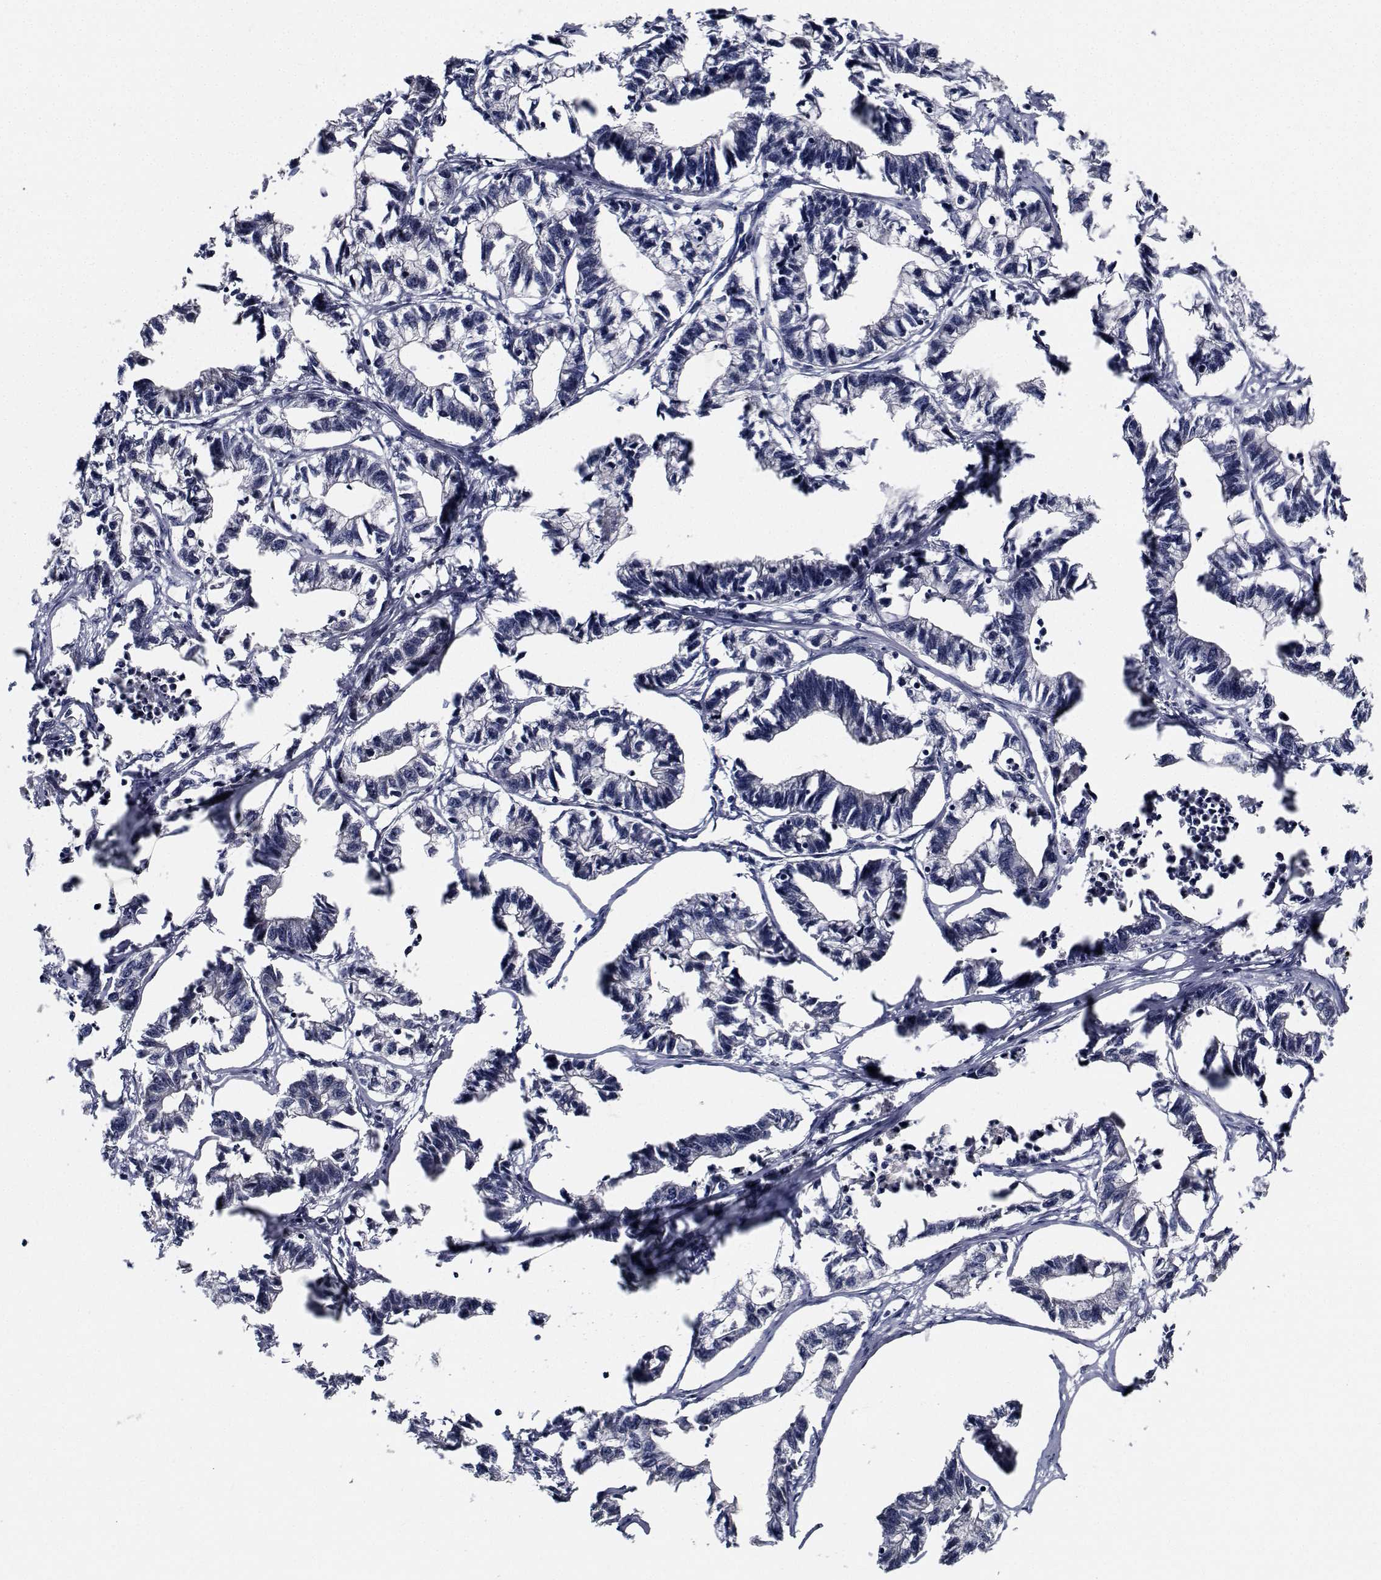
{"staining": {"intensity": "negative", "quantity": "none", "location": "none"}, "tissue": "stomach cancer", "cell_type": "Tumor cells", "image_type": "cancer", "snomed": [{"axis": "morphology", "description": "Adenocarcinoma, NOS"}, {"axis": "topography", "description": "Stomach"}], "caption": "DAB immunohistochemical staining of adenocarcinoma (stomach) reveals no significant positivity in tumor cells.", "gene": "NVL", "patient": {"sex": "male", "age": 83}}